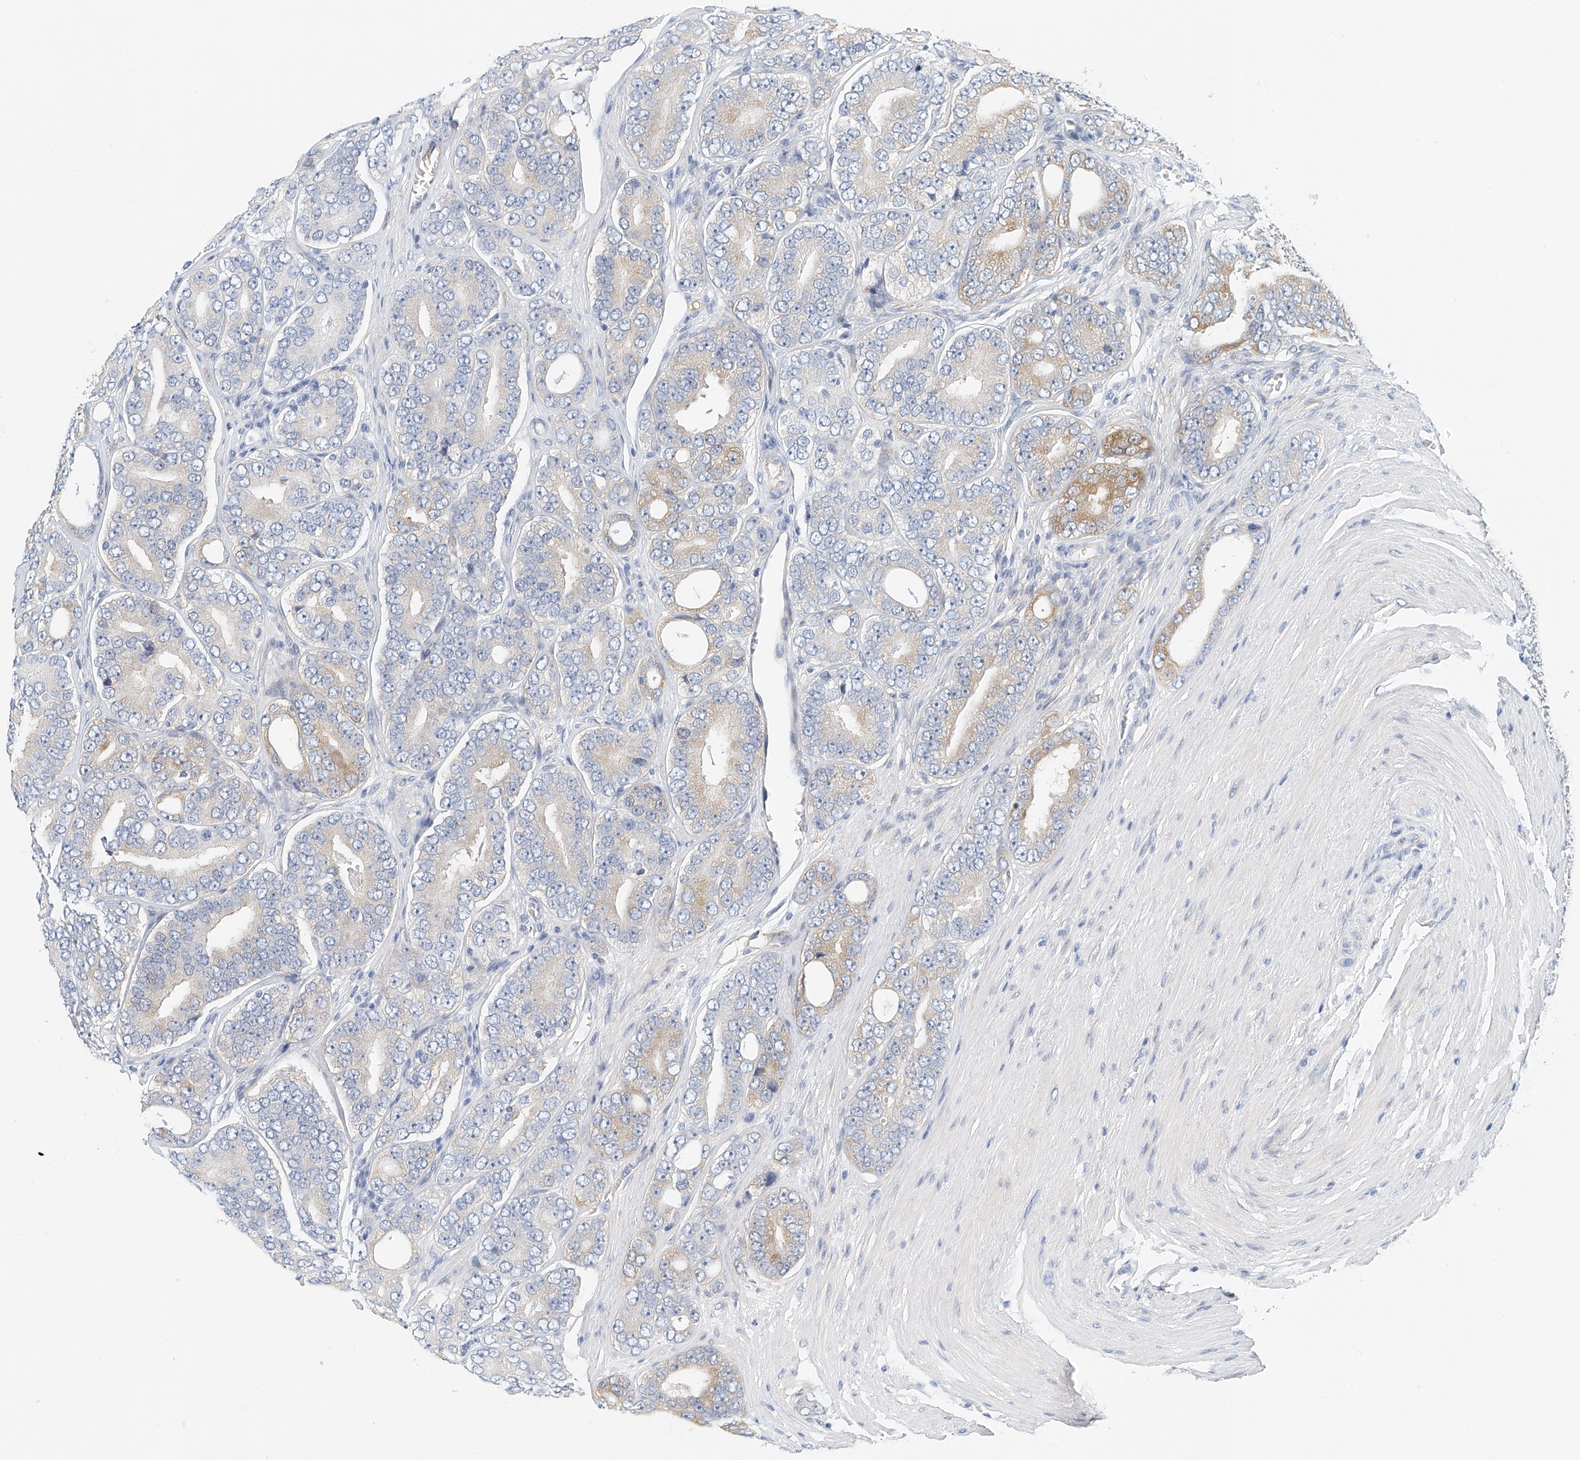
{"staining": {"intensity": "moderate", "quantity": "<25%", "location": "cytoplasmic/membranous"}, "tissue": "prostate cancer", "cell_type": "Tumor cells", "image_type": "cancer", "snomed": [{"axis": "morphology", "description": "Adenocarcinoma, High grade"}, {"axis": "topography", "description": "Prostate"}], "caption": "Prostate cancer tissue demonstrates moderate cytoplasmic/membranous positivity in about <25% of tumor cells", "gene": "ARHGAP28", "patient": {"sex": "male", "age": 56}}